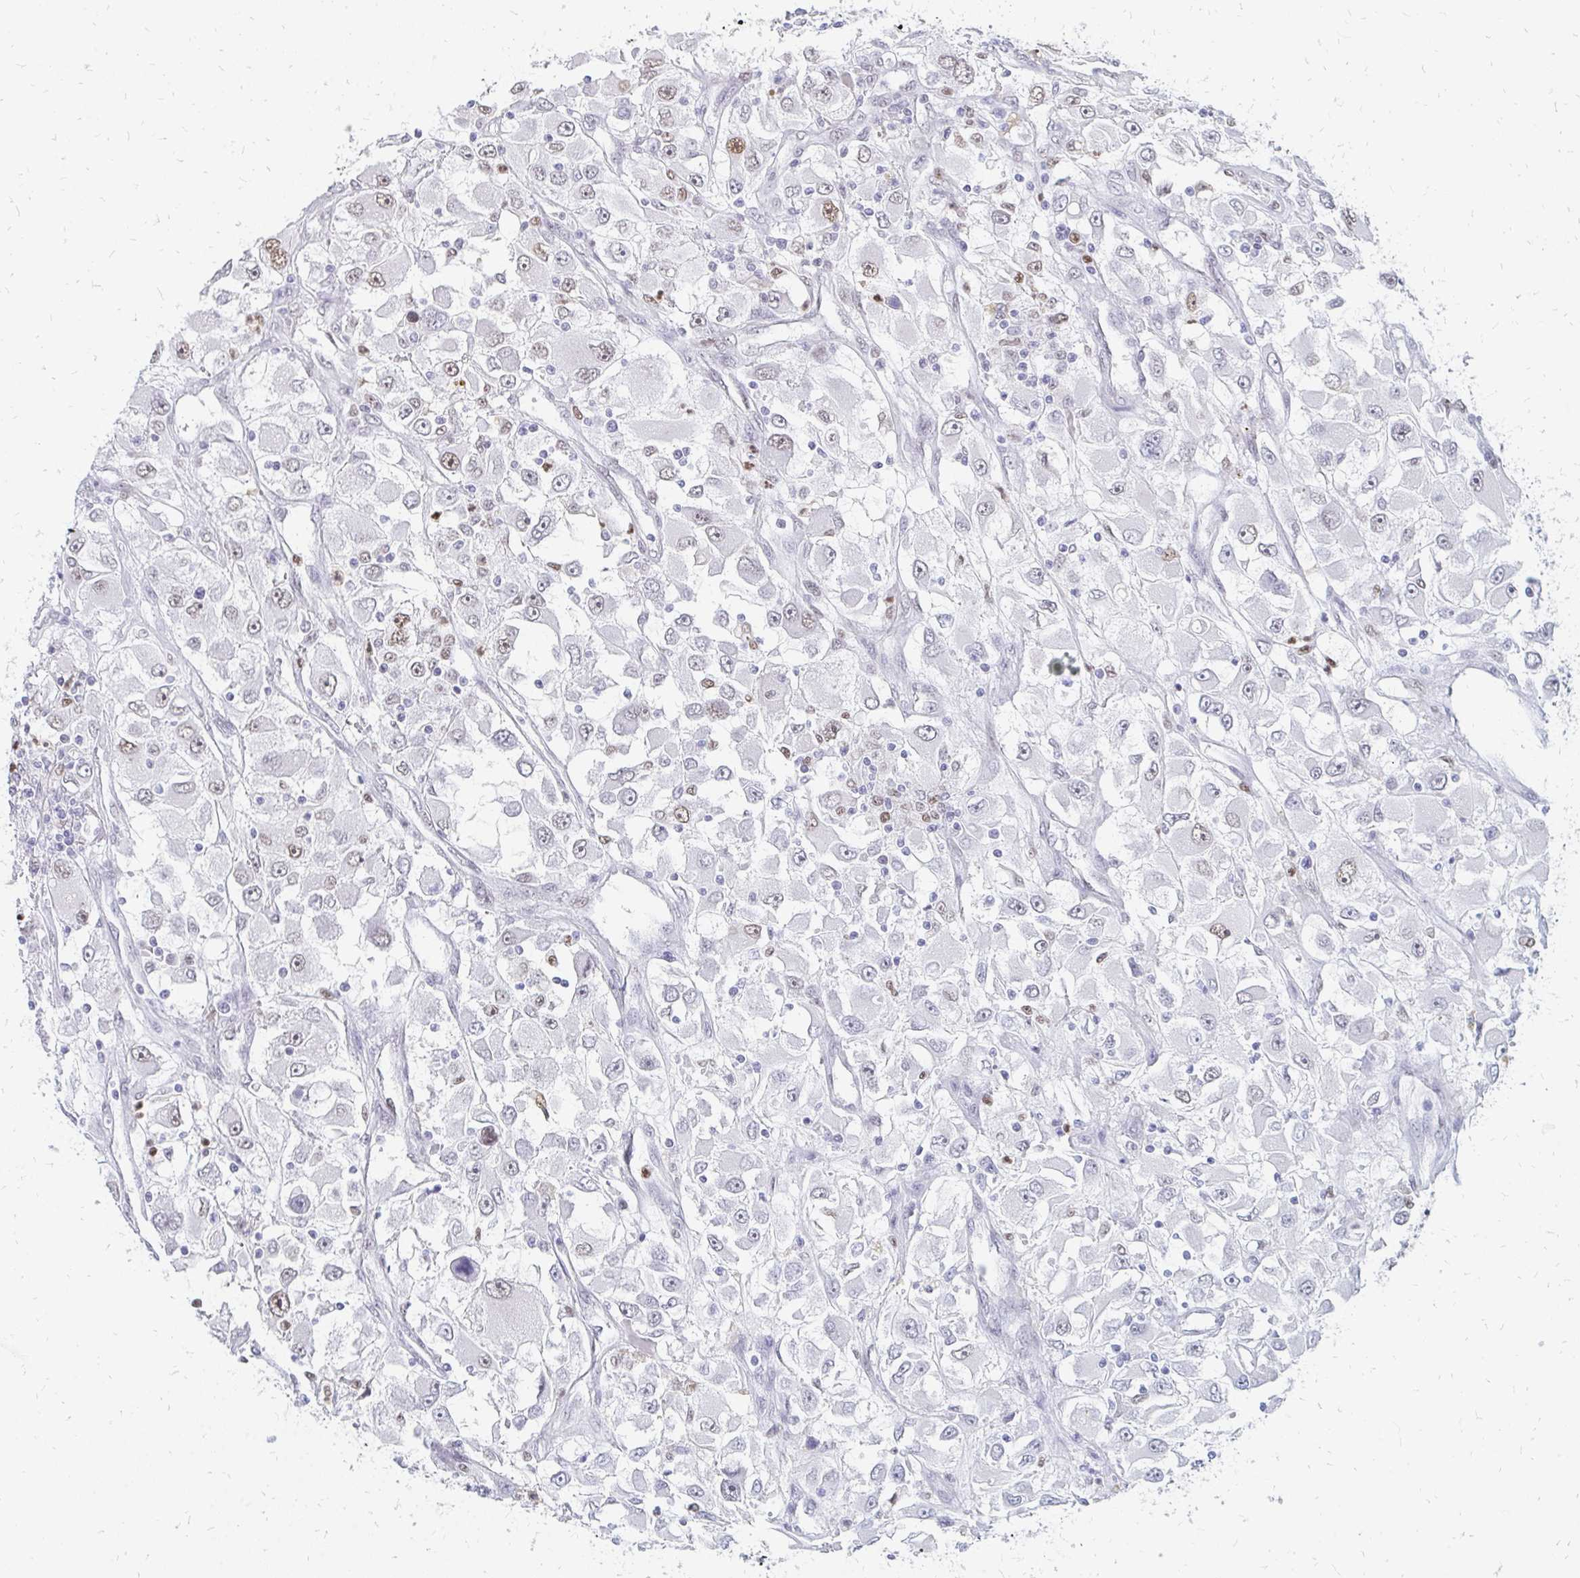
{"staining": {"intensity": "weak", "quantity": "25%-75%", "location": "nuclear"}, "tissue": "renal cancer", "cell_type": "Tumor cells", "image_type": "cancer", "snomed": [{"axis": "morphology", "description": "Adenocarcinoma, NOS"}, {"axis": "topography", "description": "Kidney"}], "caption": "About 25%-75% of tumor cells in human renal adenocarcinoma display weak nuclear protein staining as visualized by brown immunohistochemical staining.", "gene": "PLK3", "patient": {"sex": "female", "age": 52}}